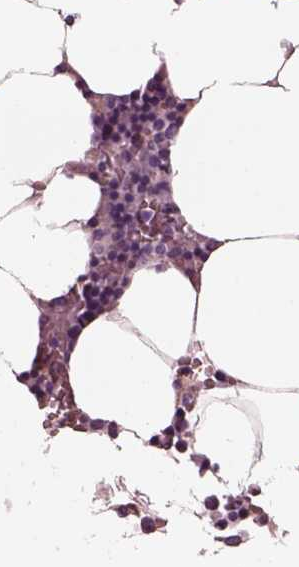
{"staining": {"intensity": "negative", "quantity": "none", "location": "none"}, "tissue": "bone marrow", "cell_type": "Hematopoietic cells", "image_type": "normal", "snomed": [{"axis": "morphology", "description": "Normal tissue, NOS"}, {"axis": "topography", "description": "Bone marrow"}], "caption": "A histopathology image of human bone marrow is negative for staining in hematopoietic cells. (DAB (3,3'-diaminobenzidine) IHC with hematoxylin counter stain).", "gene": "CGA", "patient": {"sex": "female", "age": 52}}